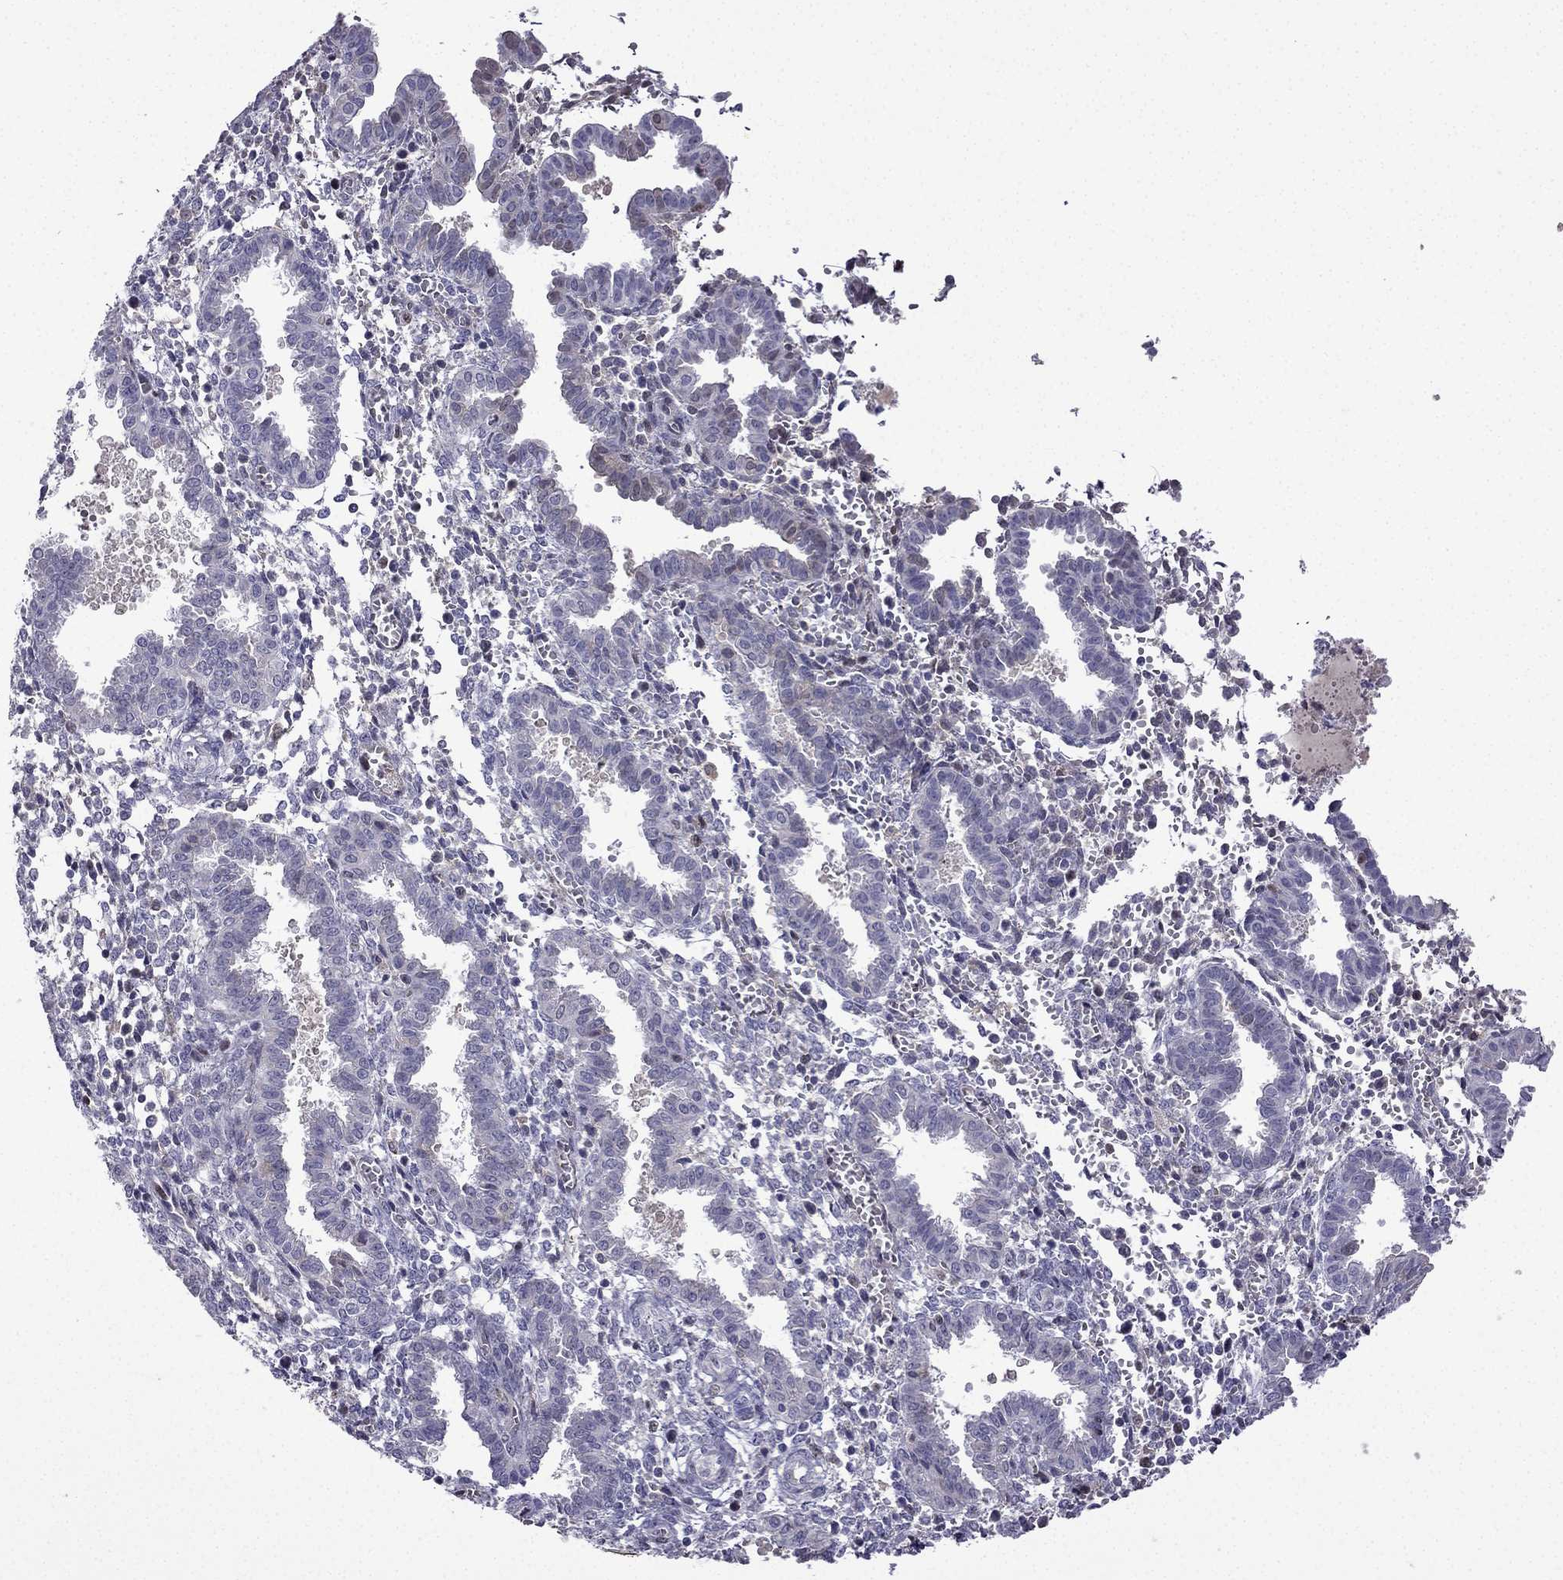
{"staining": {"intensity": "moderate", "quantity": "<25%", "location": "nuclear"}, "tissue": "endometrium", "cell_type": "Cells in endometrial stroma", "image_type": "normal", "snomed": [{"axis": "morphology", "description": "Normal tissue, NOS"}, {"axis": "topography", "description": "Endometrium"}], "caption": "Moderate nuclear expression is seen in about <25% of cells in endometrial stroma in unremarkable endometrium.", "gene": "UHRF1", "patient": {"sex": "female", "age": 37}}